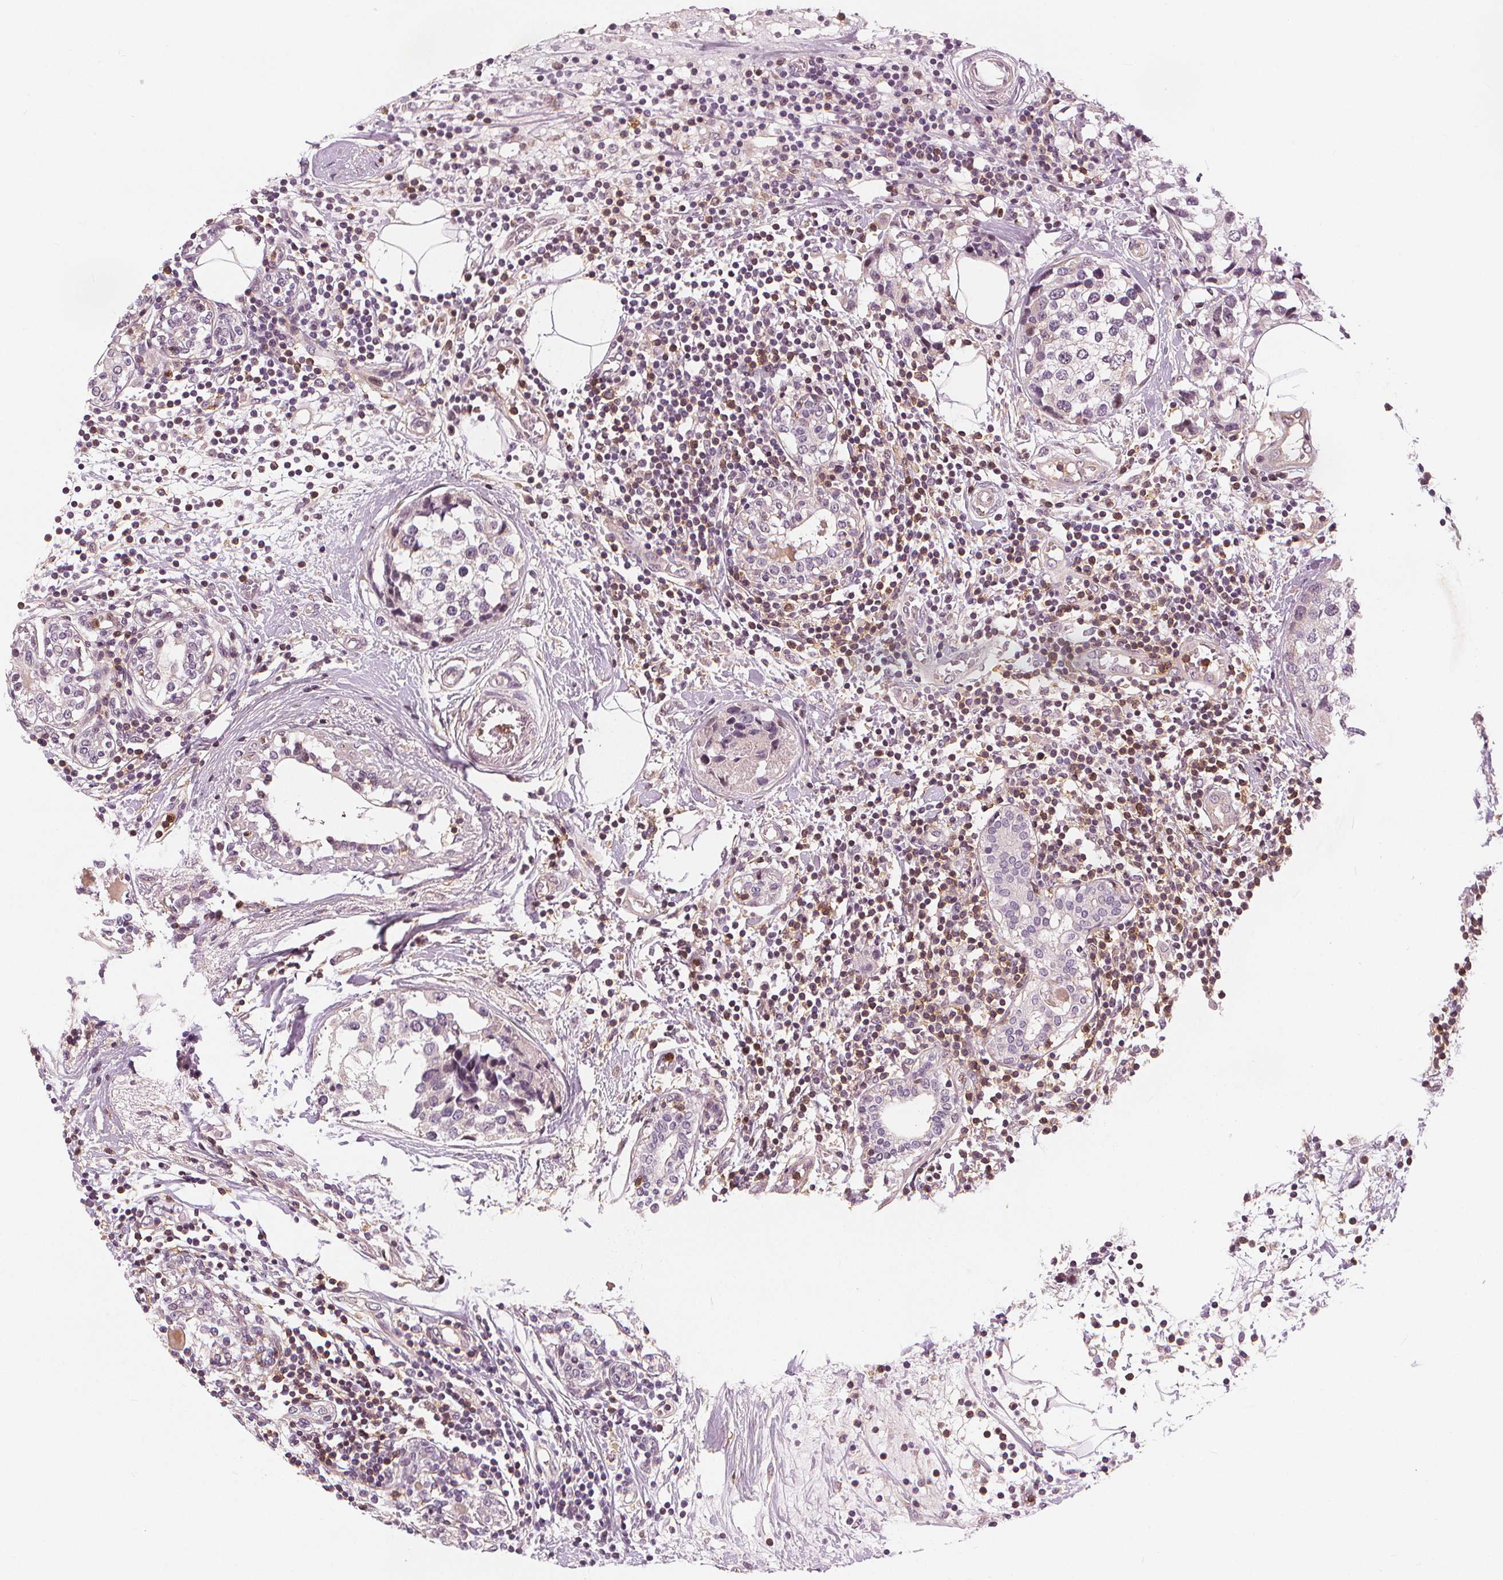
{"staining": {"intensity": "negative", "quantity": "none", "location": "none"}, "tissue": "breast cancer", "cell_type": "Tumor cells", "image_type": "cancer", "snomed": [{"axis": "morphology", "description": "Lobular carcinoma"}, {"axis": "topography", "description": "Breast"}], "caption": "The micrograph exhibits no staining of tumor cells in breast cancer.", "gene": "SLC34A1", "patient": {"sex": "female", "age": 59}}